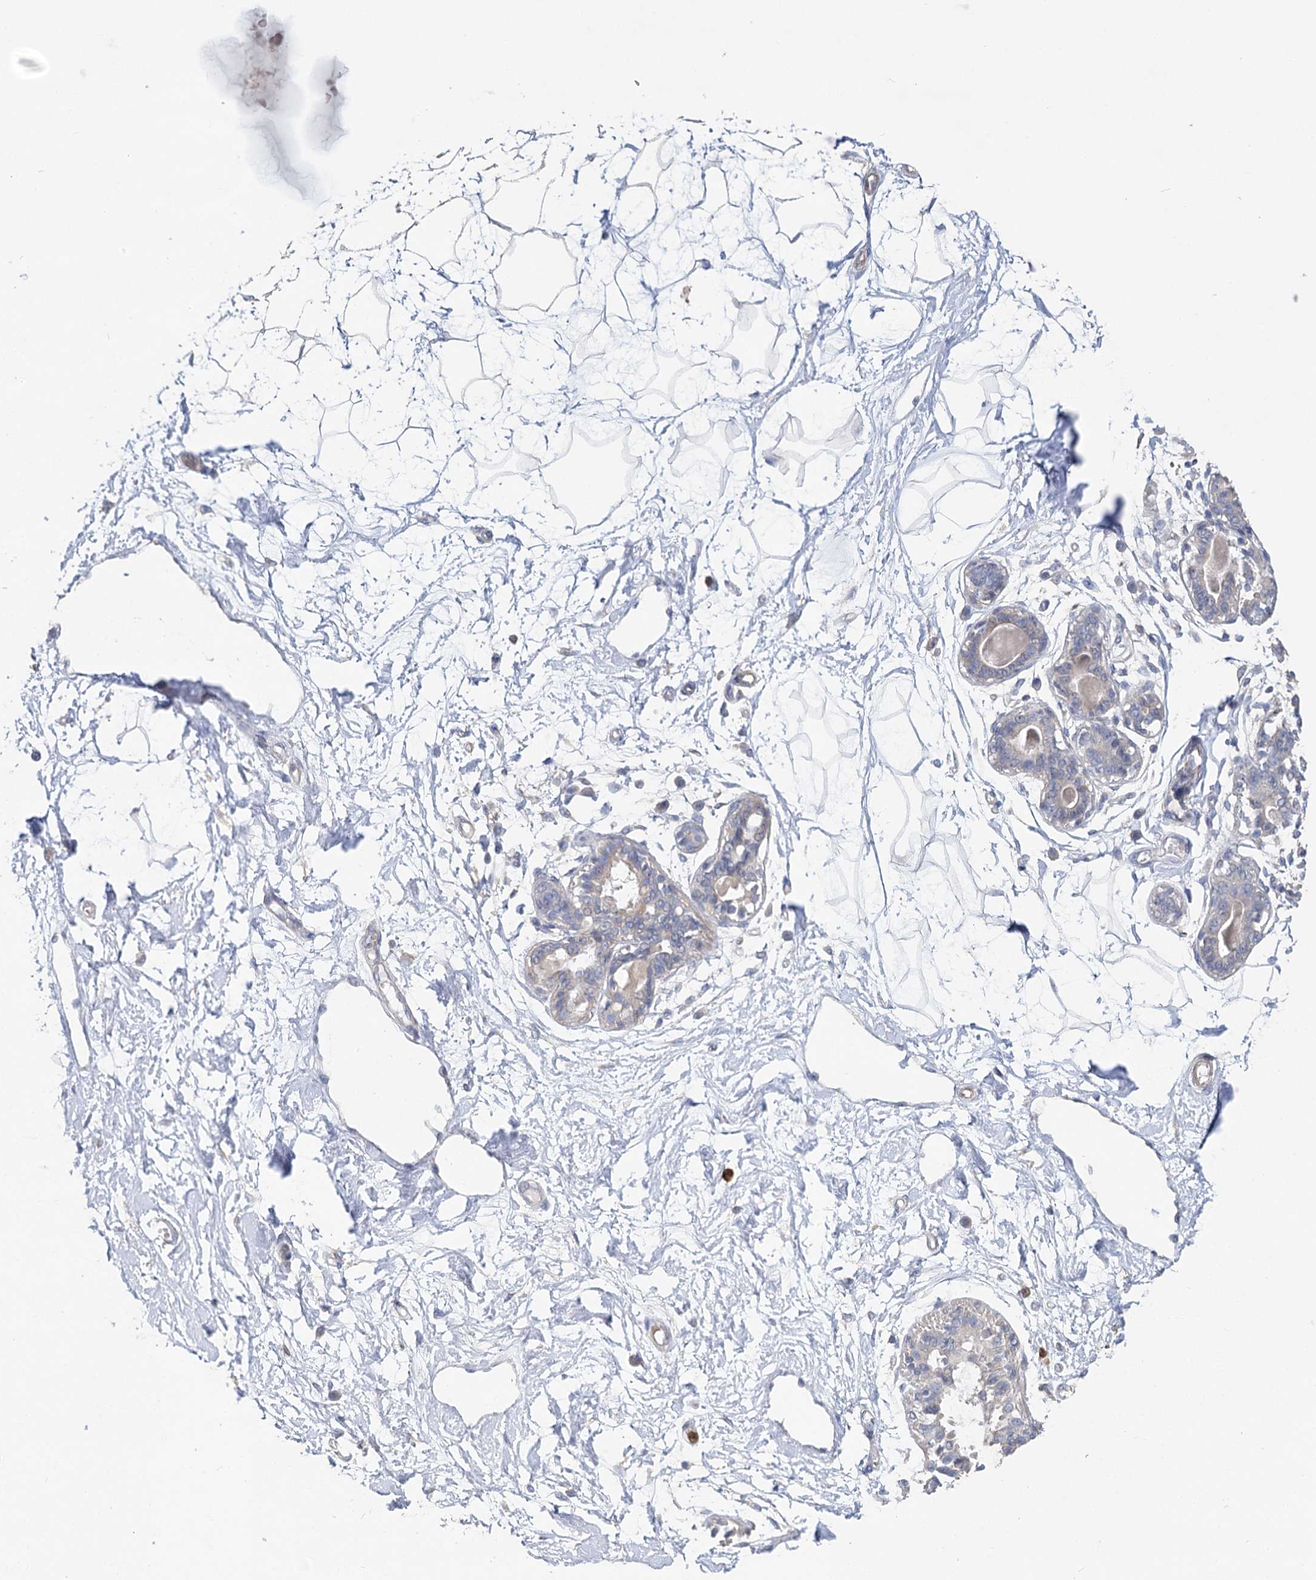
{"staining": {"intensity": "negative", "quantity": "none", "location": "none"}, "tissue": "breast", "cell_type": "Adipocytes", "image_type": "normal", "snomed": [{"axis": "morphology", "description": "Normal tissue, NOS"}, {"axis": "topography", "description": "Breast"}], "caption": "Human breast stained for a protein using immunohistochemistry demonstrates no positivity in adipocytes.", "gene": "EPB41L5", "patient": {"sex": "female", "age": 45}}